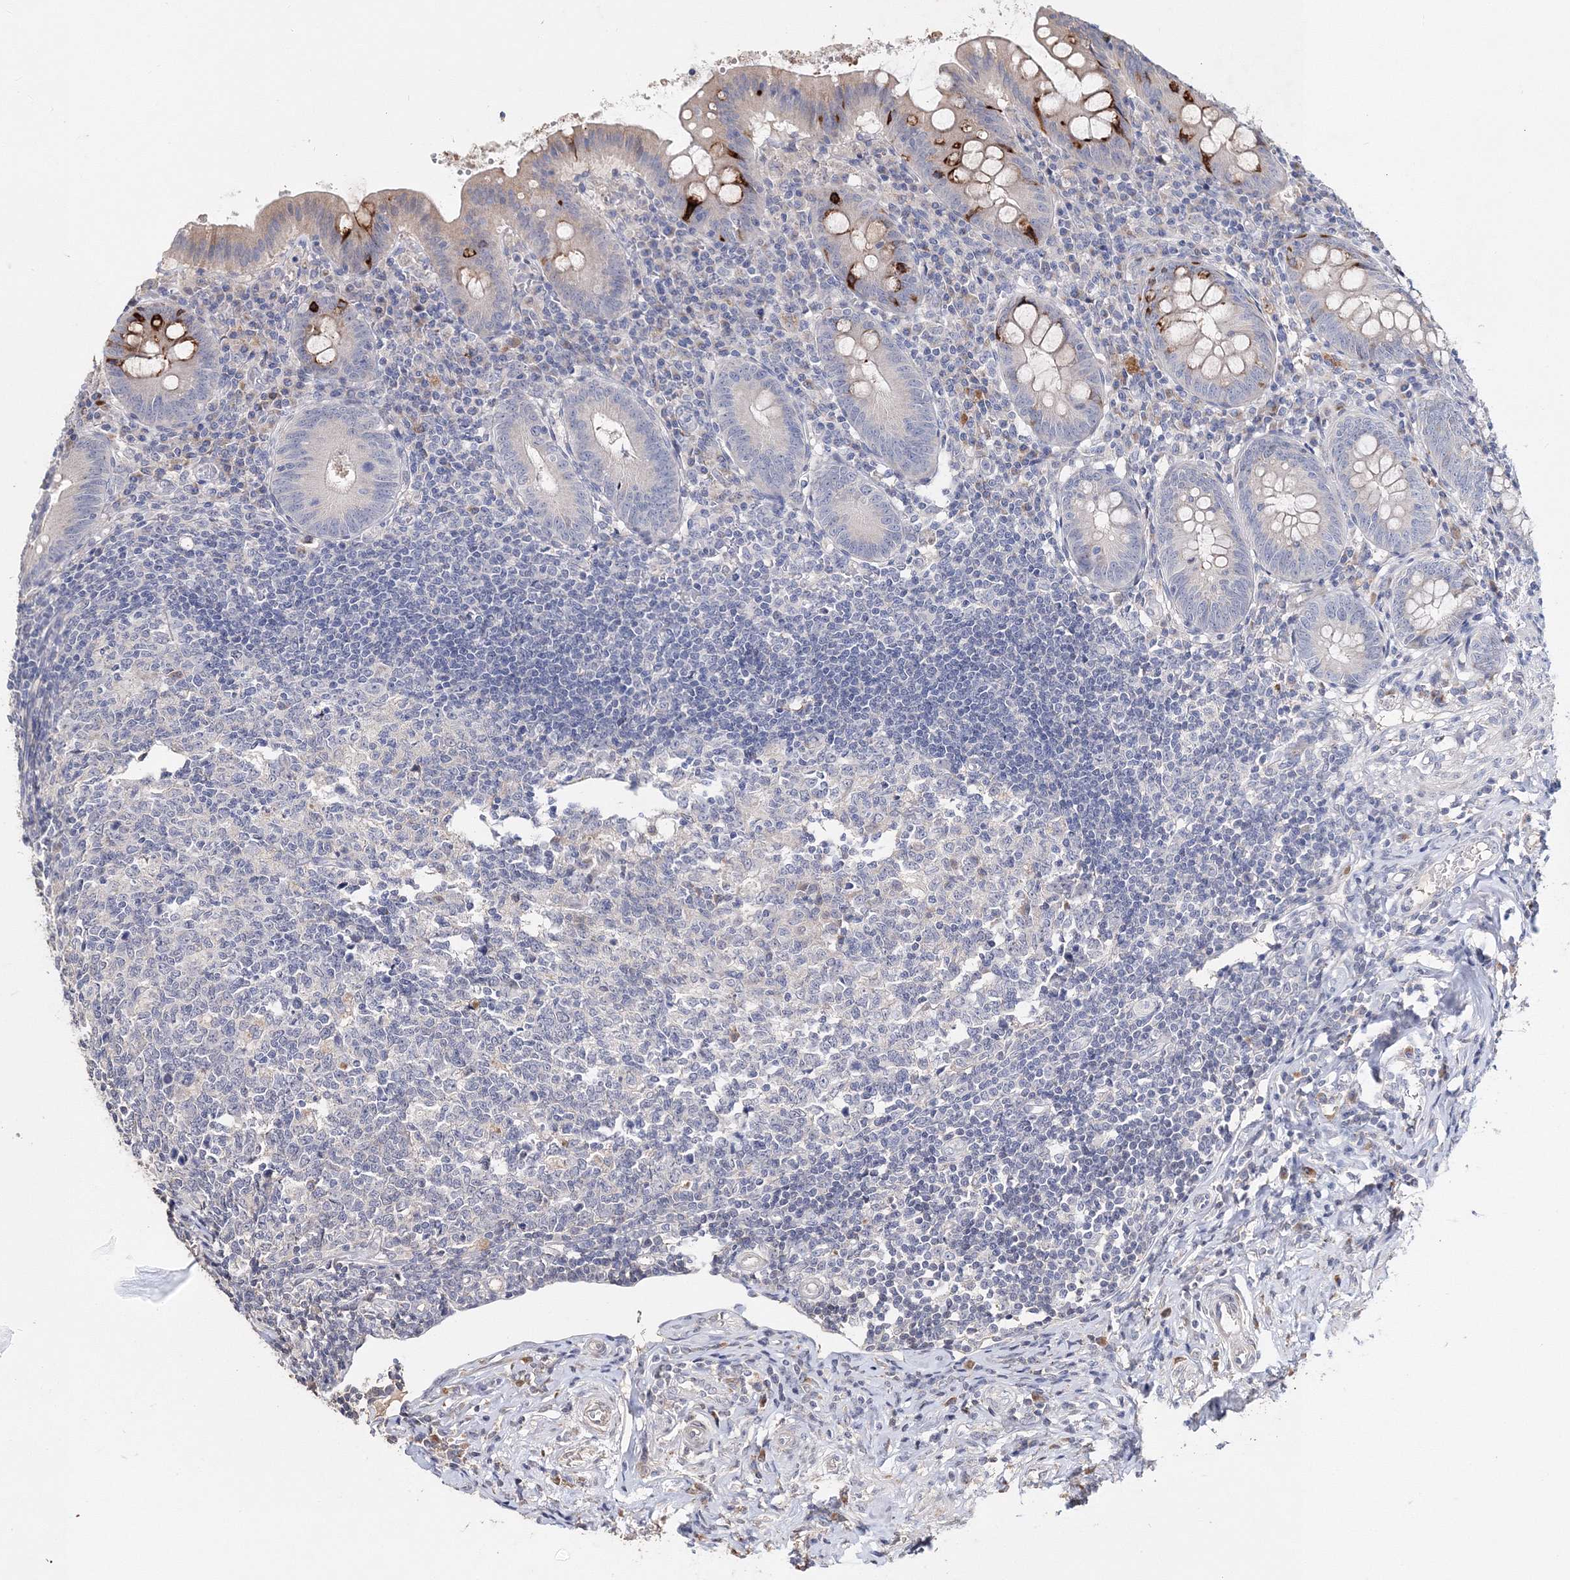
{"staining": {"intensity": "strong", "quantity": "<25%", "location": "cytoplasmic/membranous"}, "tissue": "appendix", "cell_type": "Glandular cells", "image_type": "normal", "snomed": [{"axis": "morphology", "description": "Normal tissue, NOS"}, {"axis": "topography", "description": "Appendix"}], "caption": "Strong cytoplasmic/membranous protein positivity is identified in approximately <25% of glandular cells in appendix. (DAB (3,3'-diaminobenzidine) IHC, brown staining for protein, blue staining for nuclei).", "gene": "GJB5", "patient": {"sex": "female", "age": 54}}